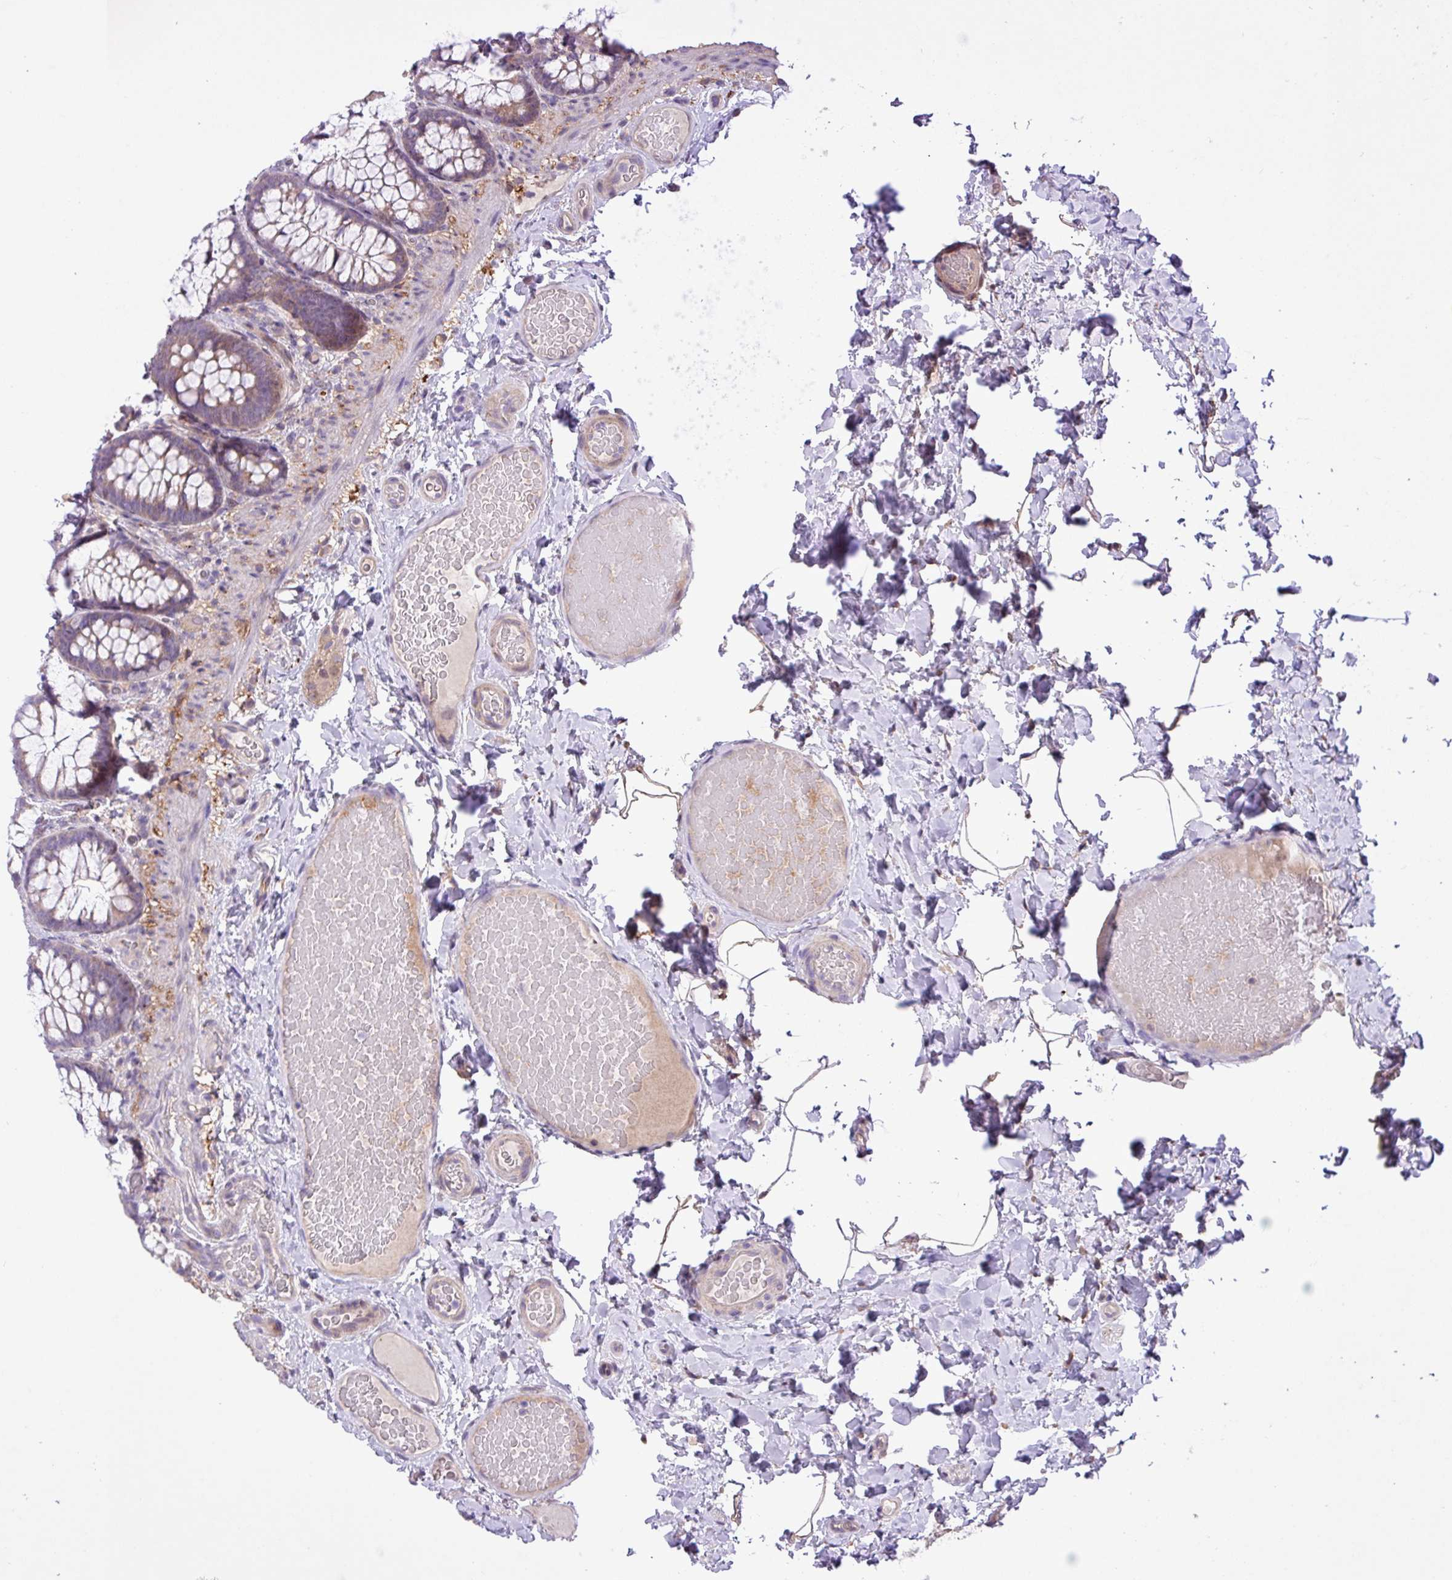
{"staining": {"intensity": "weak", "quantity": "25%-75%", "location": "cytoplasmic/membranous"}, "tissue": "colon", "cell_type": "Endothelial cells", "image_type": "normal", "snomed": [{"axis": "morphology", "description": "Normal tissue, NOS"}, {"axis": "topography", "description": "Colon"}], "caption": "Immunohistochemistry (DAB) staining of benign human colon demonstrates weak cytoplasmic/membranous protein expression in about 25%-75% of endothelial cells. (Brightfield microscopy of DAB IHC at high magnification).", "gene": "RPP25L", "patient": {"sex": "male", "age": 46}}